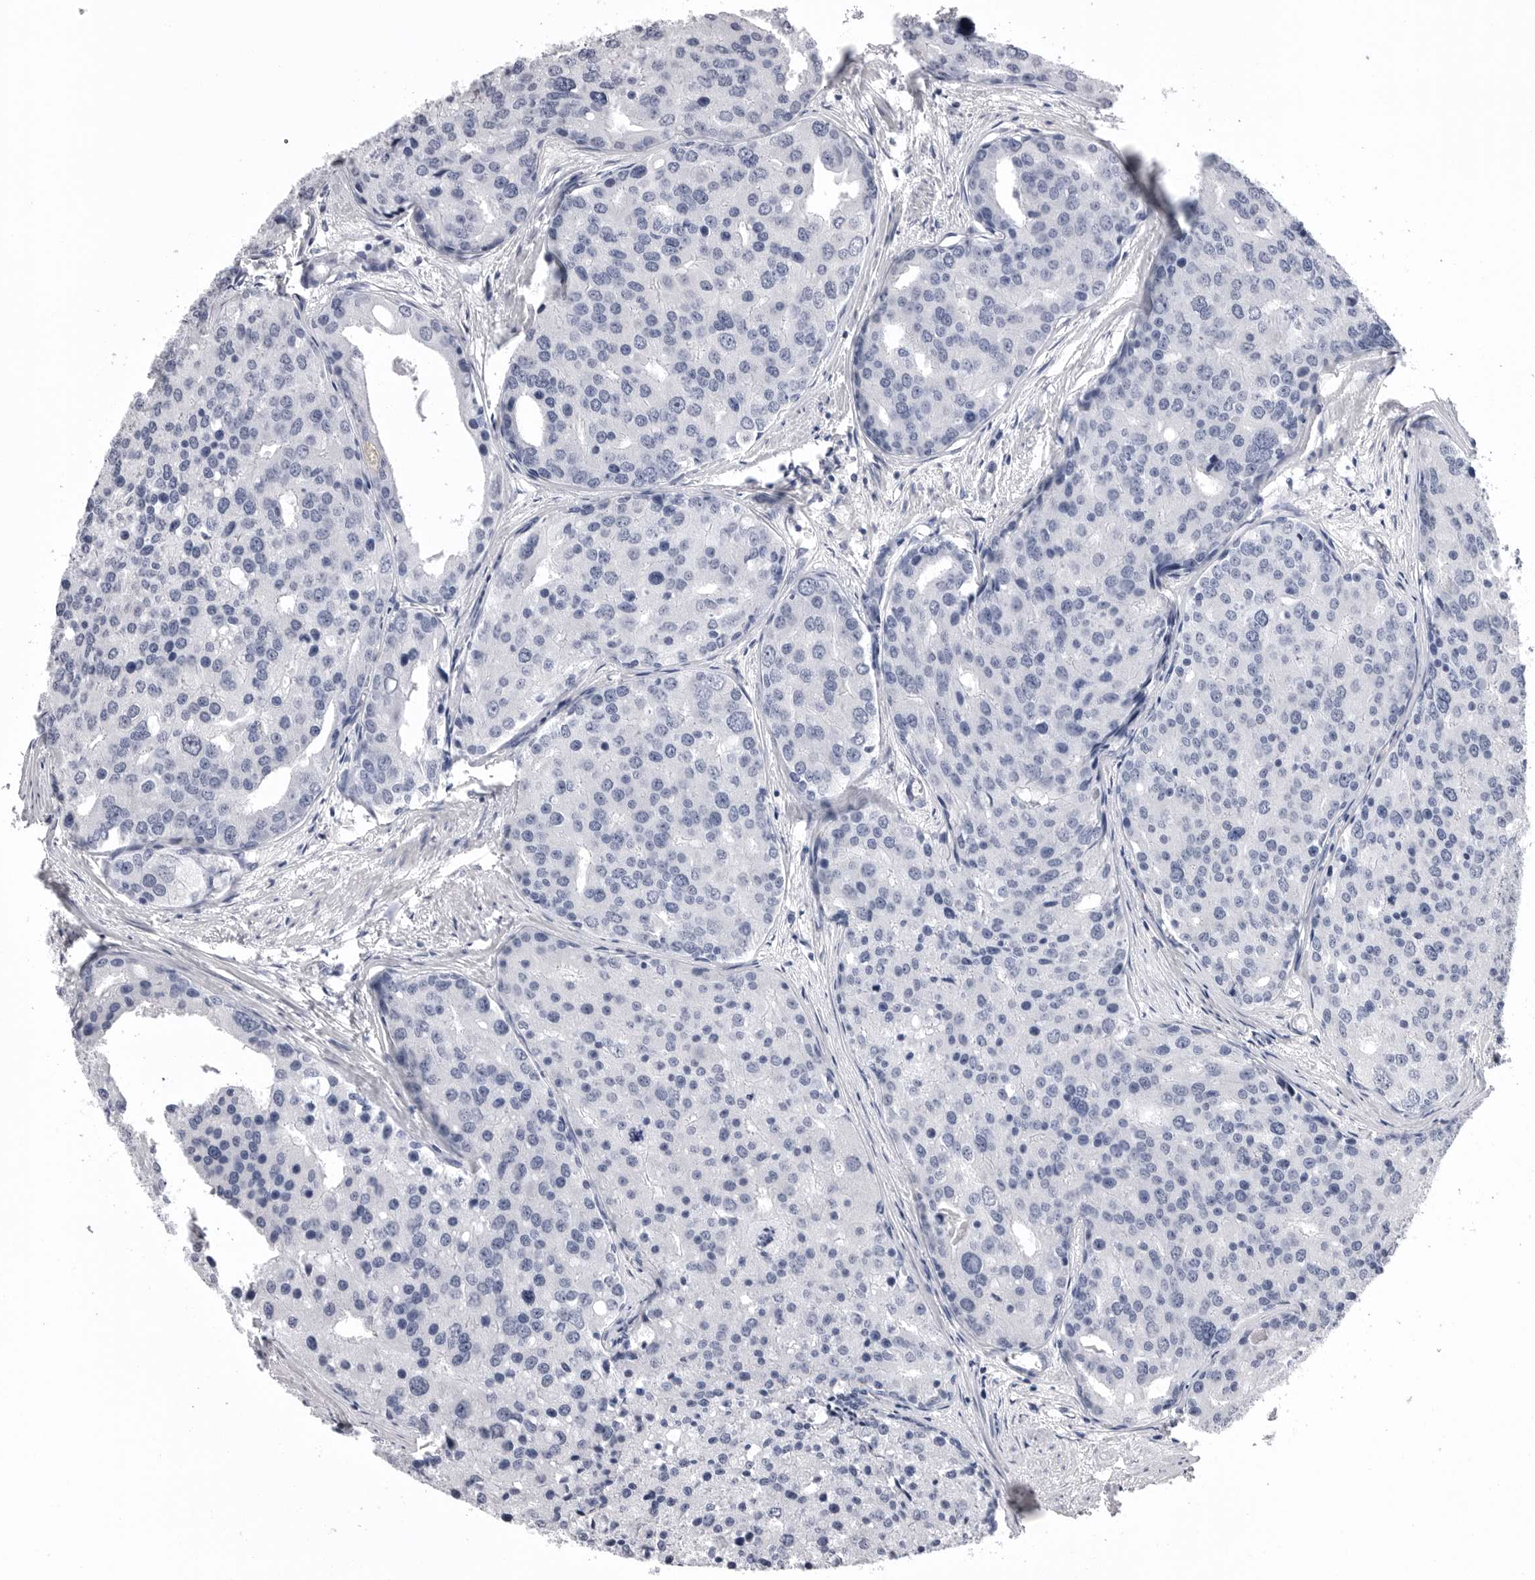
{"staining": {"intensity": "negative", "quantity": "none", "location": "none"}, "tissue": "prostate cancer", "cell_type": "Tumor cells", "image_type": "cancer", "snomed": [{"axis": "morphology", "description": "Adenocarcinoma, High grade"}, {"axis": "topography", "description": "Prostate"}], "caption": "Tumor cells are negative for brown protein staining in prostate cancer.", "gene": "DLGAP3", "patient": {"sex": "male", "age": 50}}